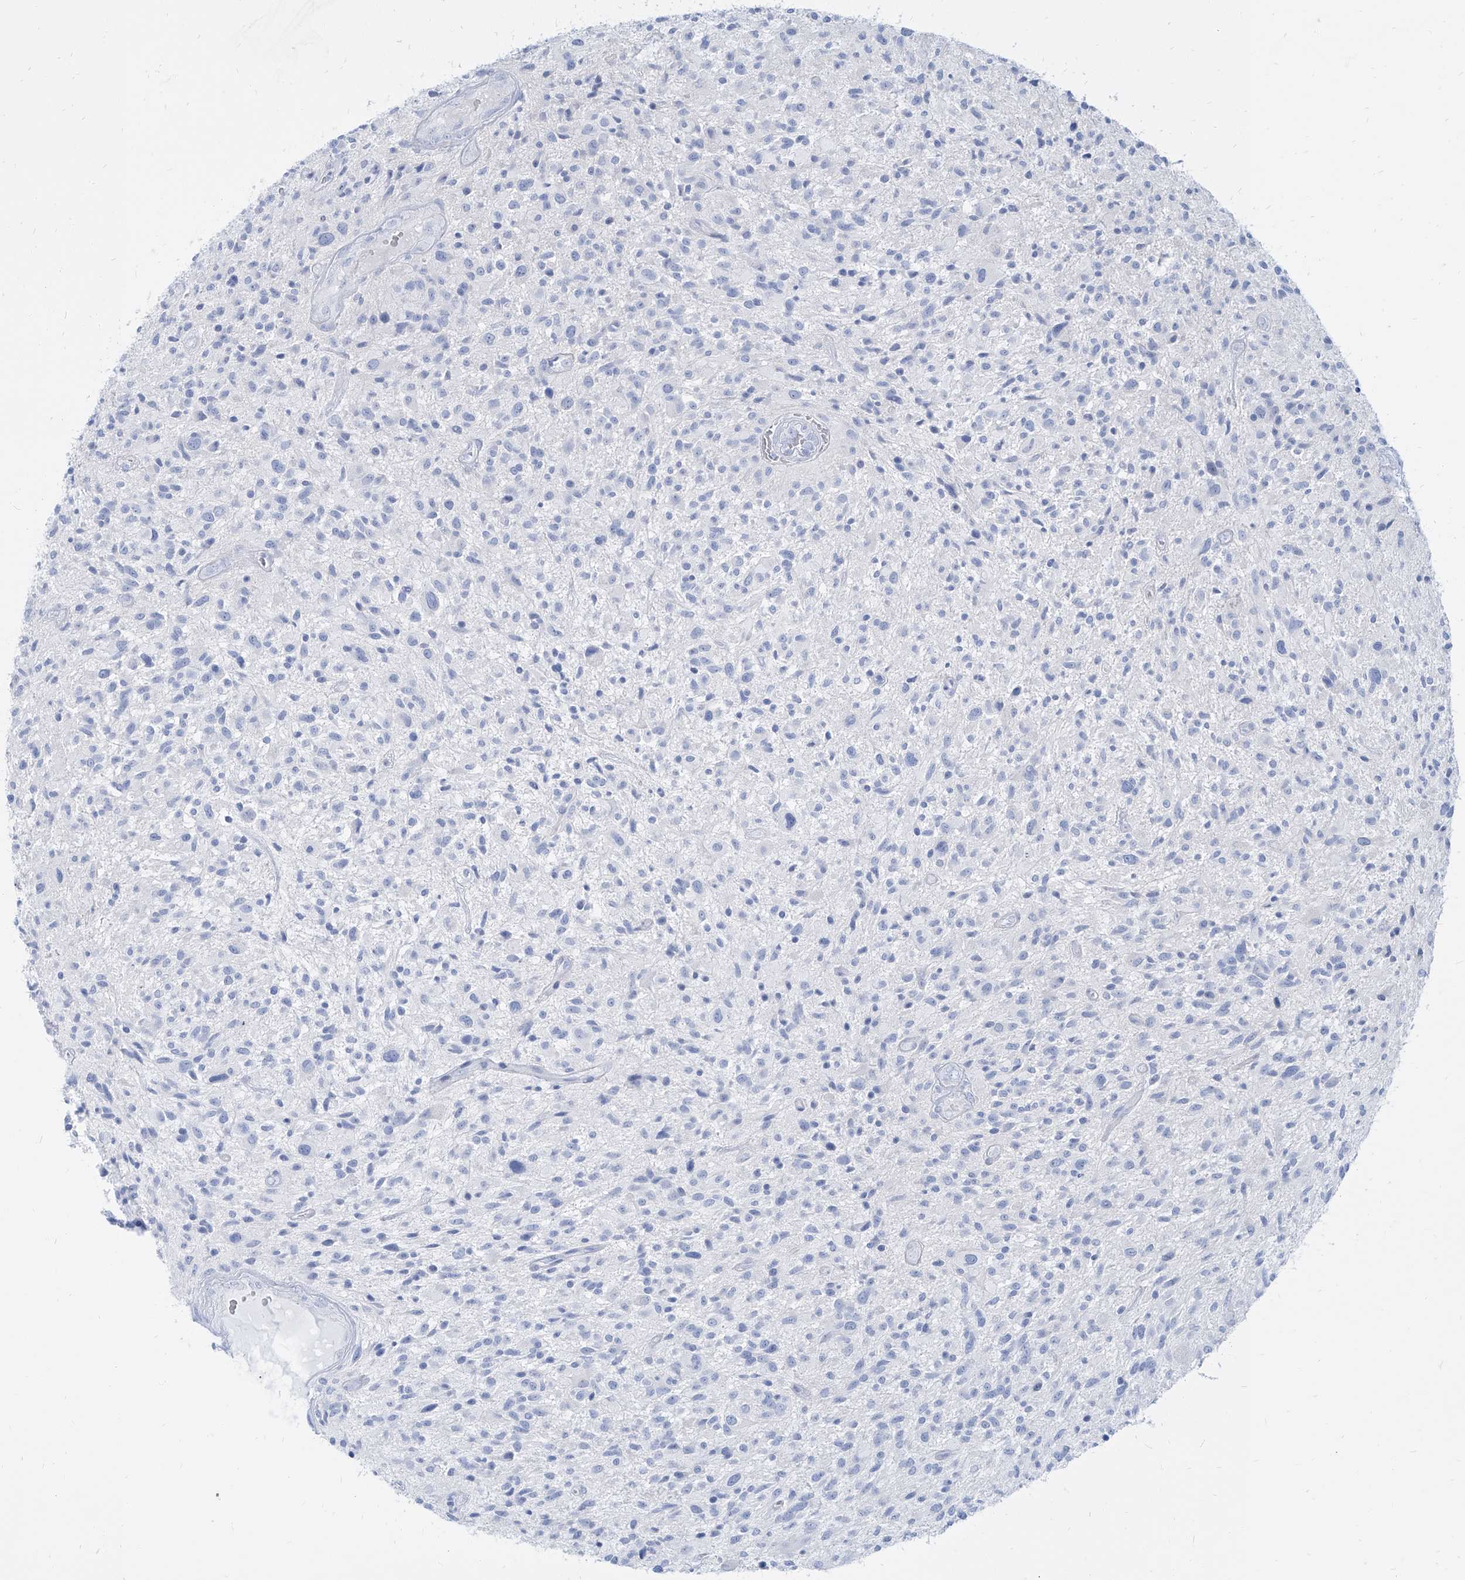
{"staining": {"intensity": "negative", "quantity": "none", "location": "none"}, "tissue": "glioma", "cell_type": "Tumor cells", "image_type": "cancer", "snomed": [{"axis": "morphology", "description": "Glioma, malignant, High grade"}, {"axis": "topography", "description": "Brain"}], "caption": "This is an immunohistochemistry photomicrograph of glioma. There is no positivity in tumor cells.", "gene": "TXLNB", "patient": {"sex": "male", "age": 47}}